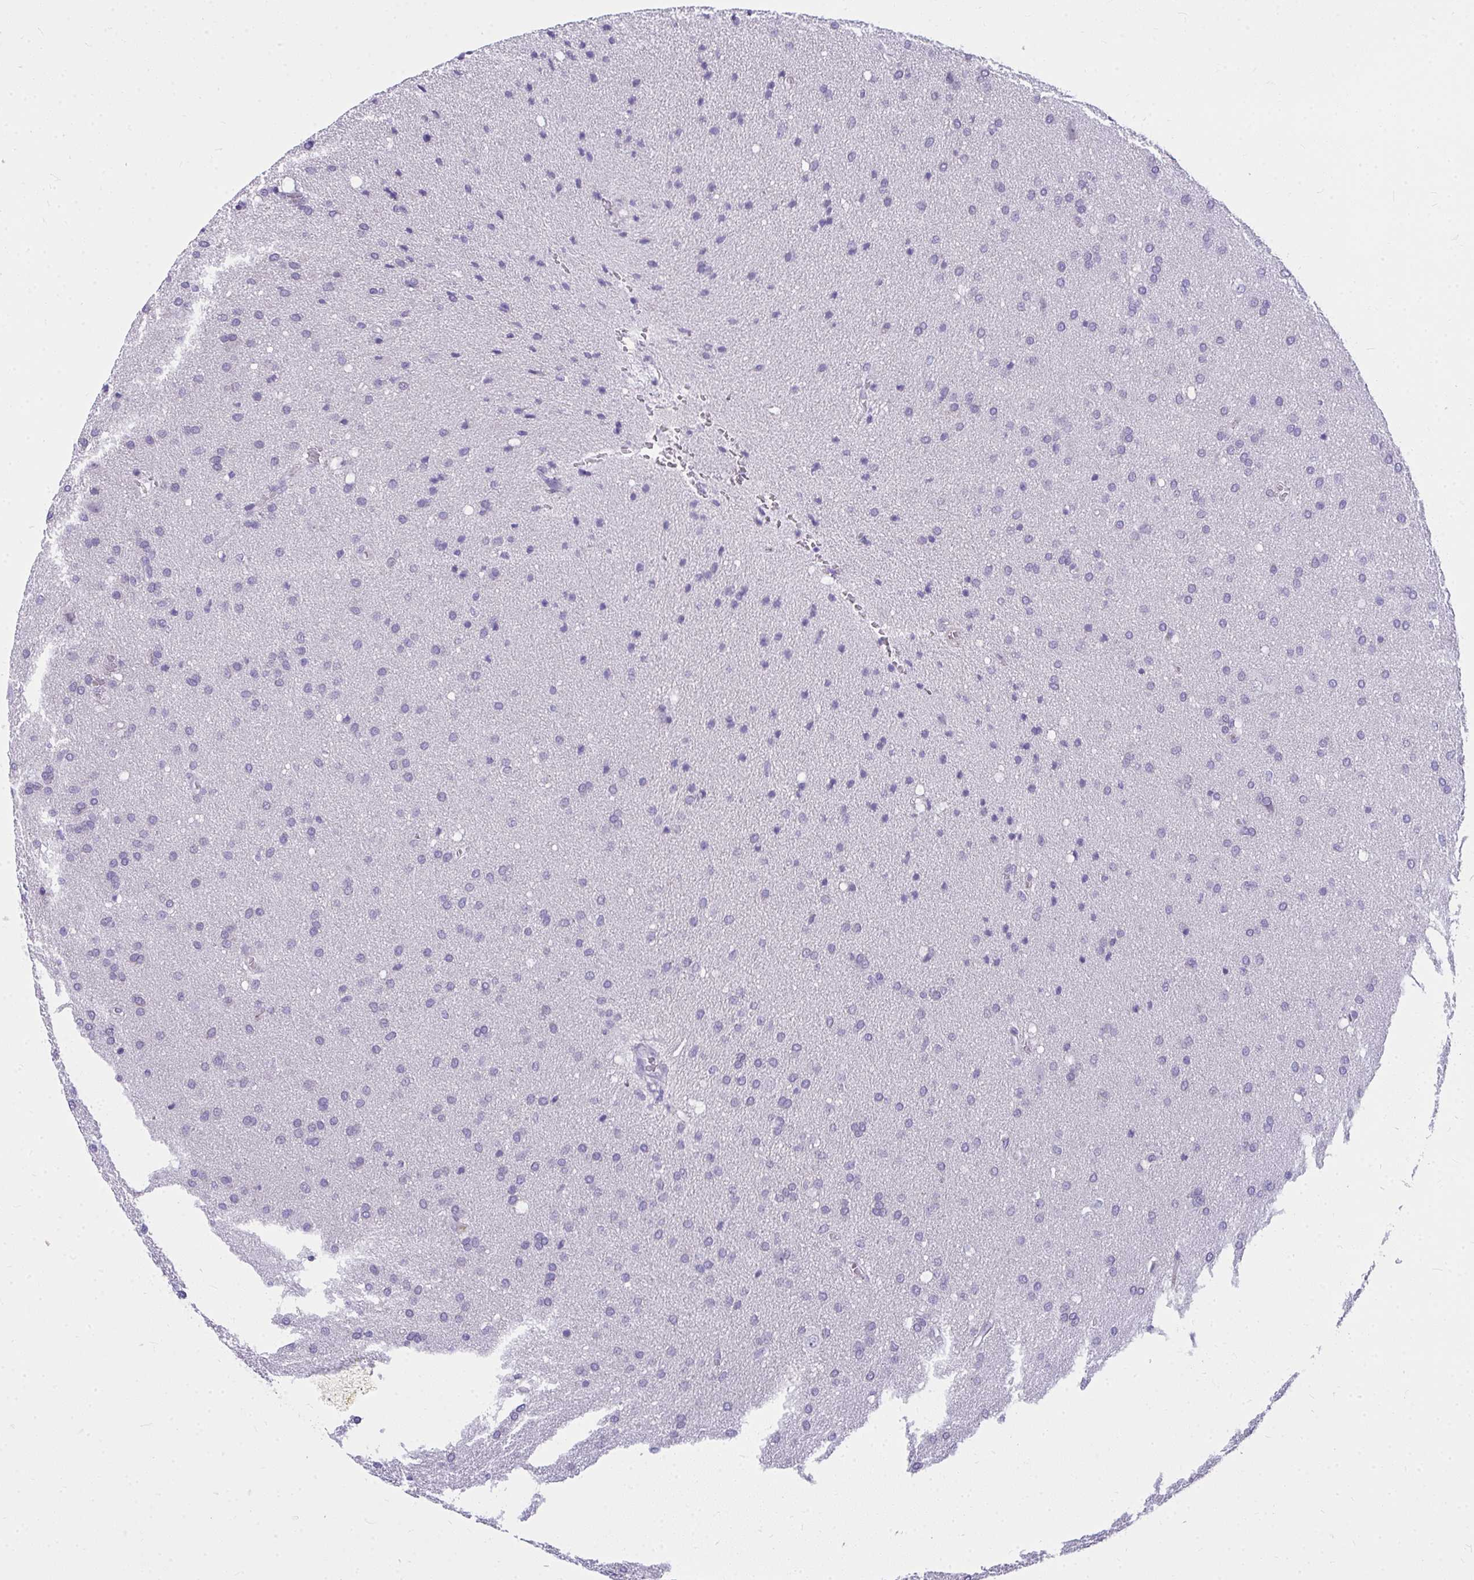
{"staining": {"intensity": "negative", "quantity": "none", "location": "none"}, "tissue": "glioma", "cell_type": "Tumor cells", "image_type": "cancer", "snomed": [{"axis": "morphology", "description": "Glioma, malignant, Low grade"}, {"axis": "topography", "description": "Brain"}], "caption": "IHC of human glioma demonstrates no positivity in tumor cells.", "gene": "TSBP1", "patient": {"sex": "female", "age": 54}}